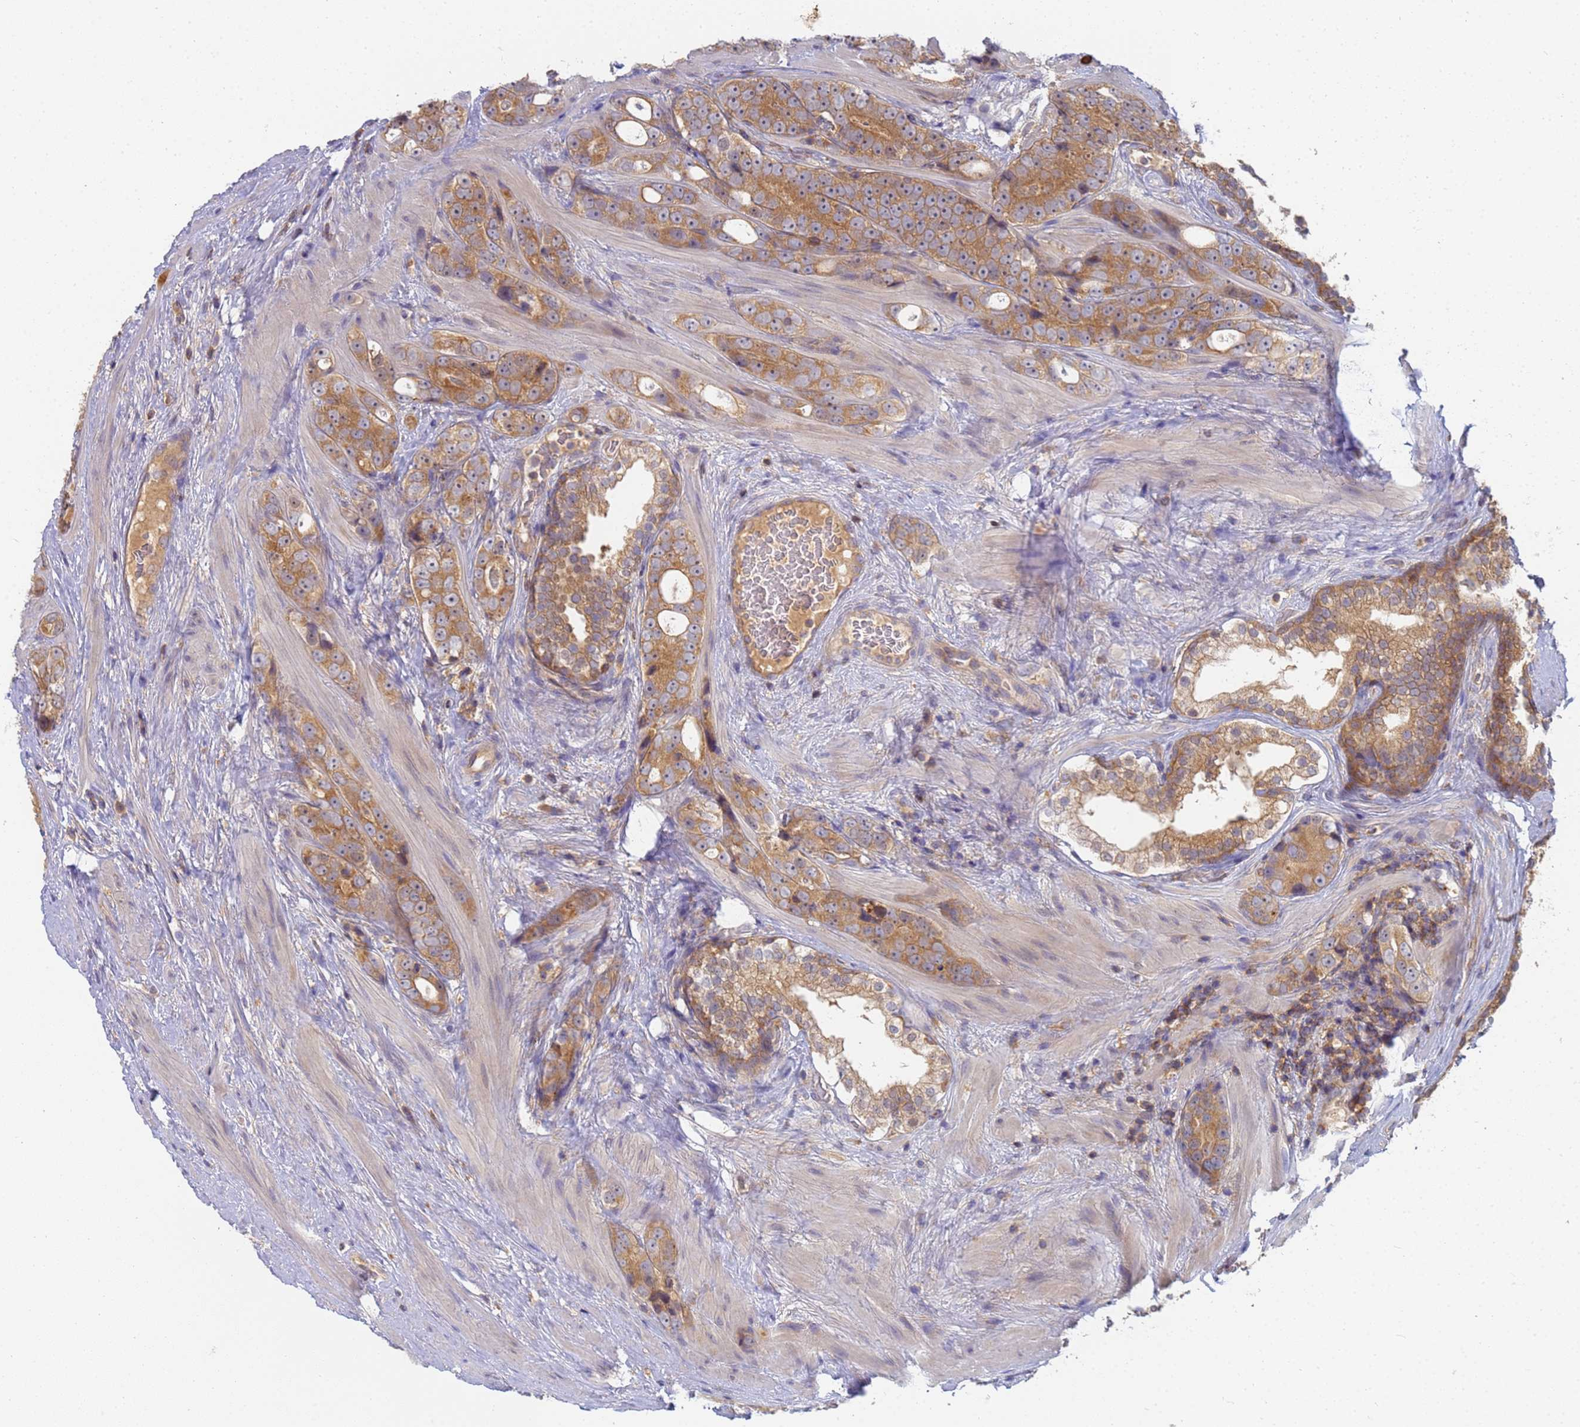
{"staining": {"intensity": "moderate", "quantity": ">75%", "location": "cytoplasmic/membranous"}, "tissue": "prostate cancer", "cell_type": "Tumor cells", "image_type": "cancer", "snomed": [{"axis": "morphology", "description": "Adenocarcinoma, High grade"}, {"axis": "topography", "description": "Prostate"}], "caption": "IHC photomicrograph of neoplastic tissue: prostate cancer (adenocarcinoma (high-grade)) stained using immunohistochemistry exhibits medium levels of moderate protein expression localized specifically in the cytoplasmic/membranous of tumor cells, appearing as a cytoplasmic/membranous brown color.", "gene": "SHARPIN", "patient": {"sex": "male", "age": 56}}